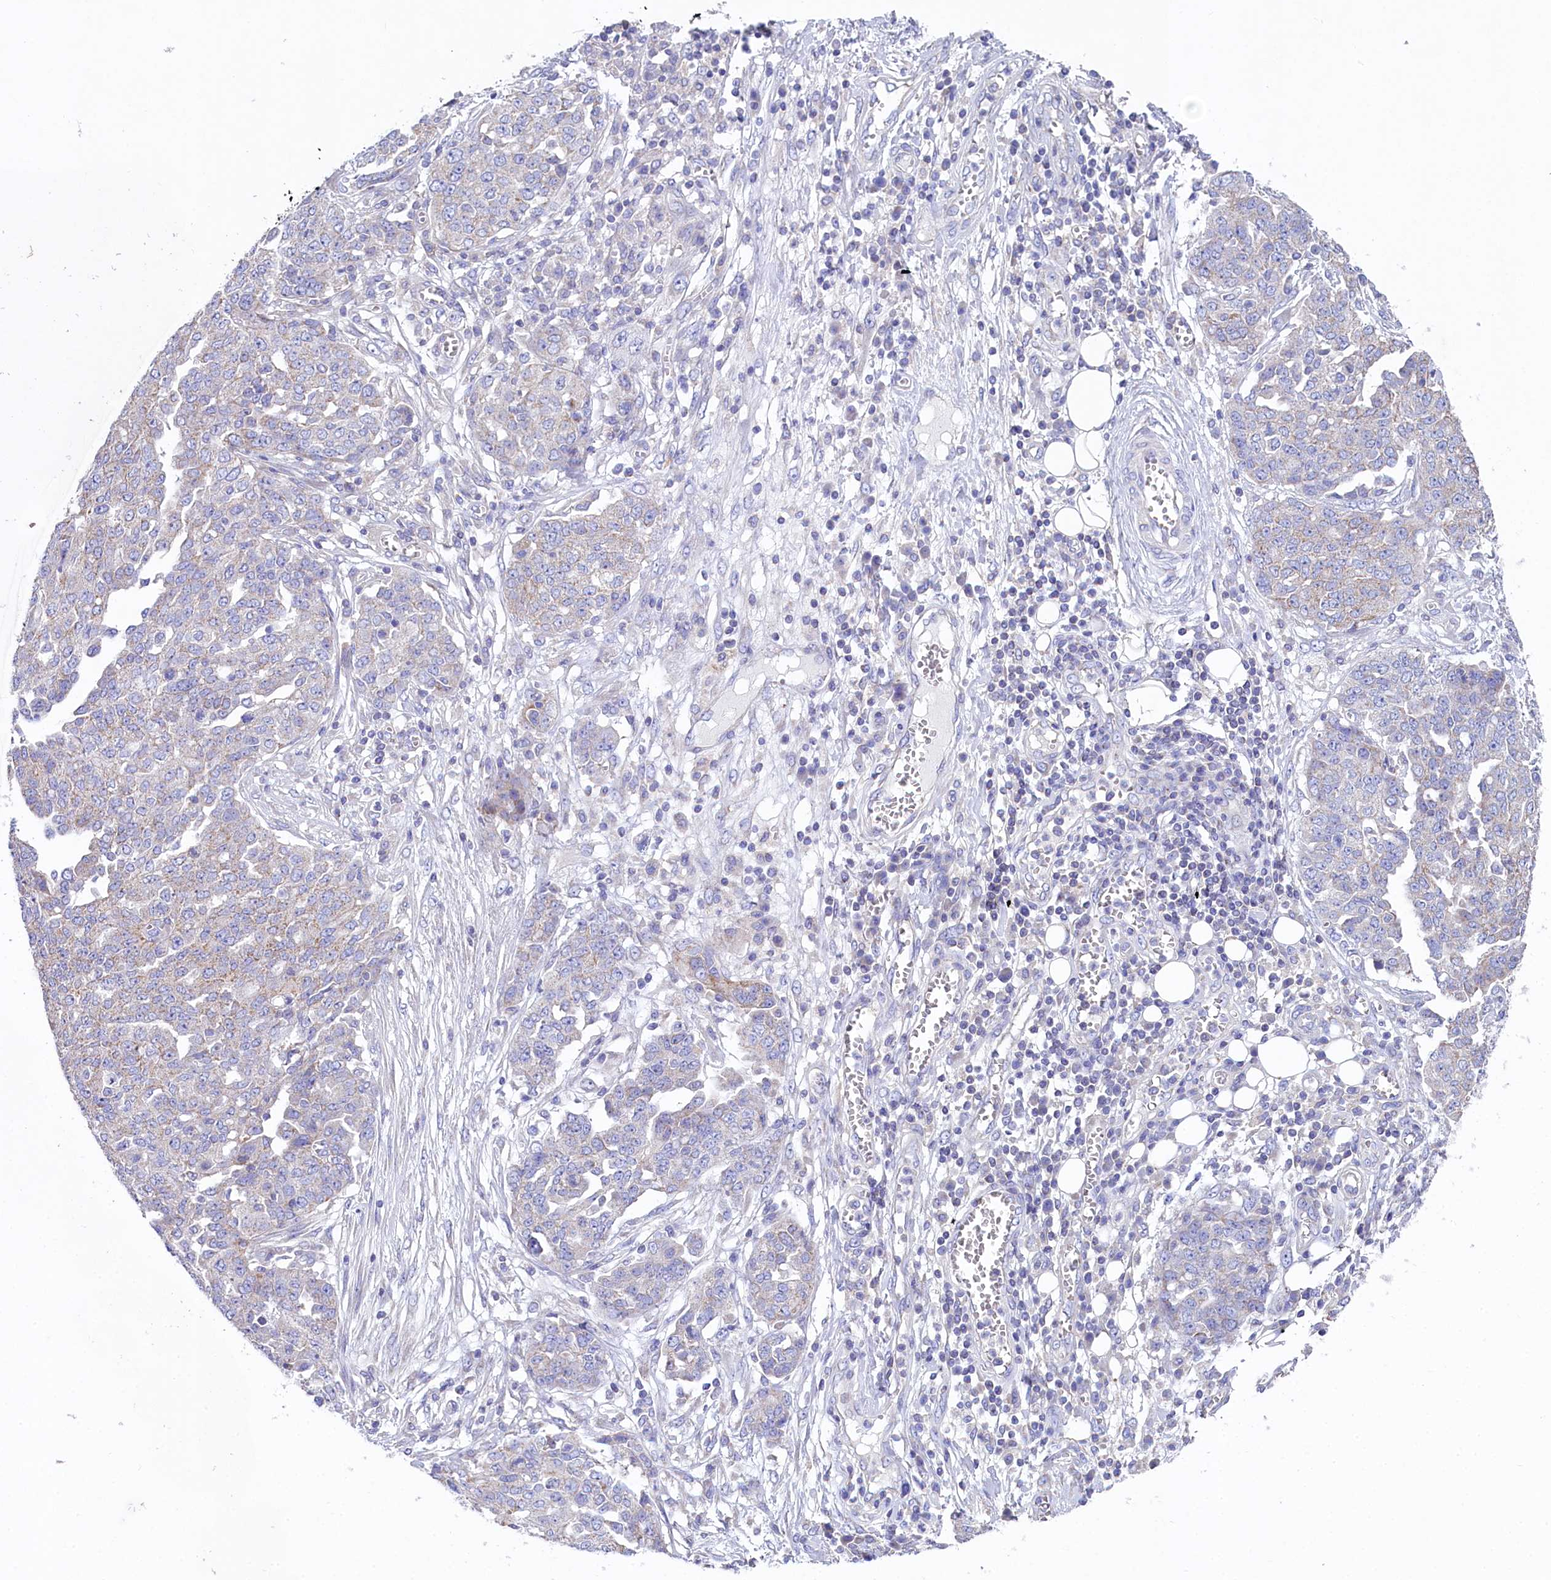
{"staining": {"intensity": "moderate", "quantity": "<25%", "location": "cytoplasmic/membranous"}, "tissue": "ovarian cancer", "cell_type": "Tumor cells", "image_type": "cancer", "snomed": [{"axis": "morphology", "description": "Cystadenocarcinoma, serous, NOS"}, {"axis": "topography", "description": "Soft tissue"}, {"axis": "topography", "description": "Ovary"}], "caption": "Human ovarian cancer stained with a brown dye shows moderate cytoplasmic/membranous positive positivity in about <25% of tumor cells.", "gene": "VPS26B", "patient": {"sex": "female", "age": 57}}